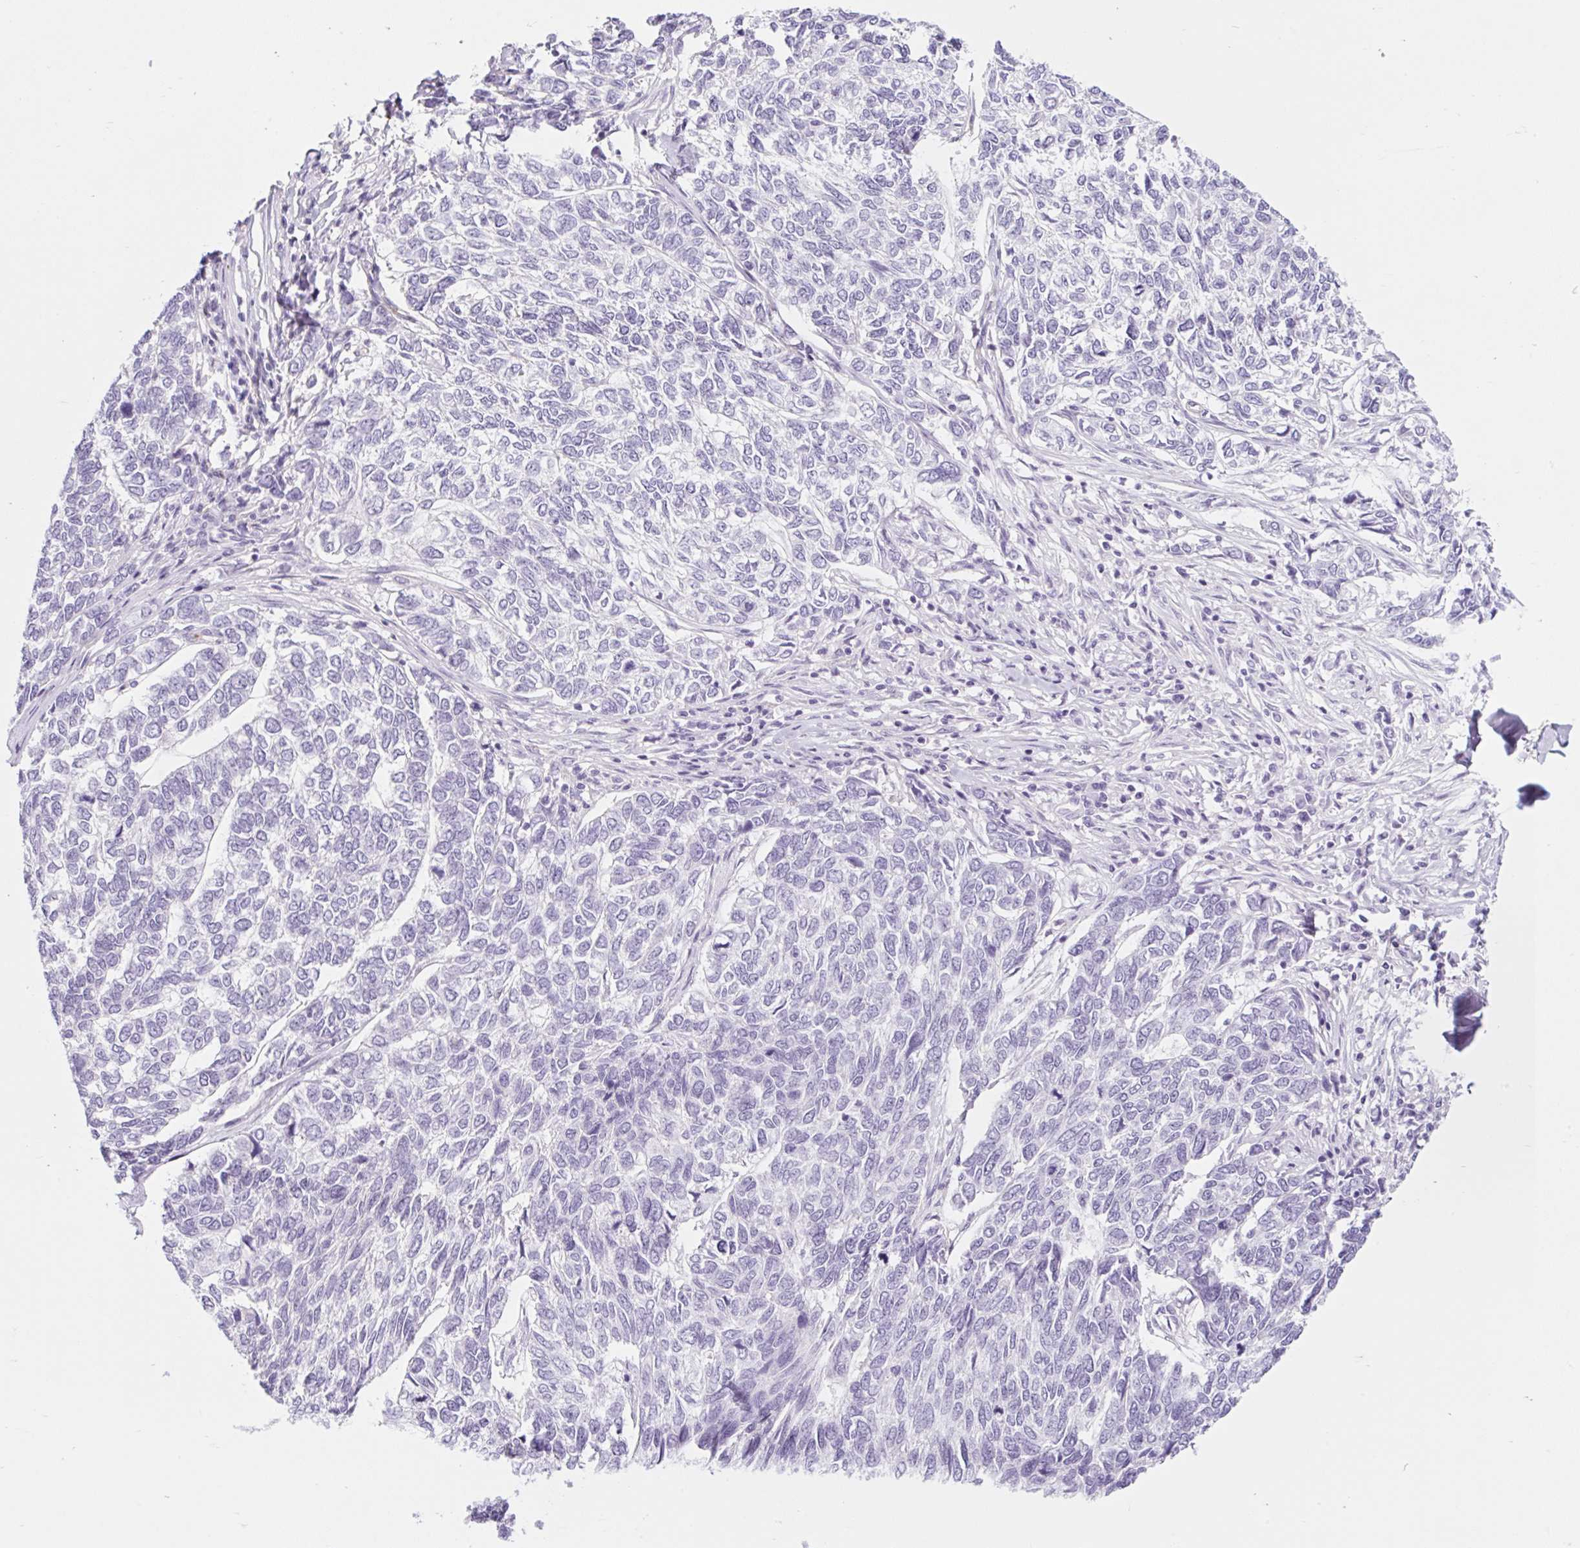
{"staining": {"intensity": "negative", "quantity": "none", "location": "none"}, "tissue": "skin cancer", "cell_type": "Tumor cells", "image_type": "cancer", "snomed": [{"axis": "morphology", "description": "Basal cell carcinoma"}, {"axis": "topography", "description": "Skin"}], "caption": "This is an immunohistochemistry photomicrograph of skin cancer. There is no positivity in tumor cells.", "gene": "BCAS1", "patient": {"sex": "female", "age": 65}}